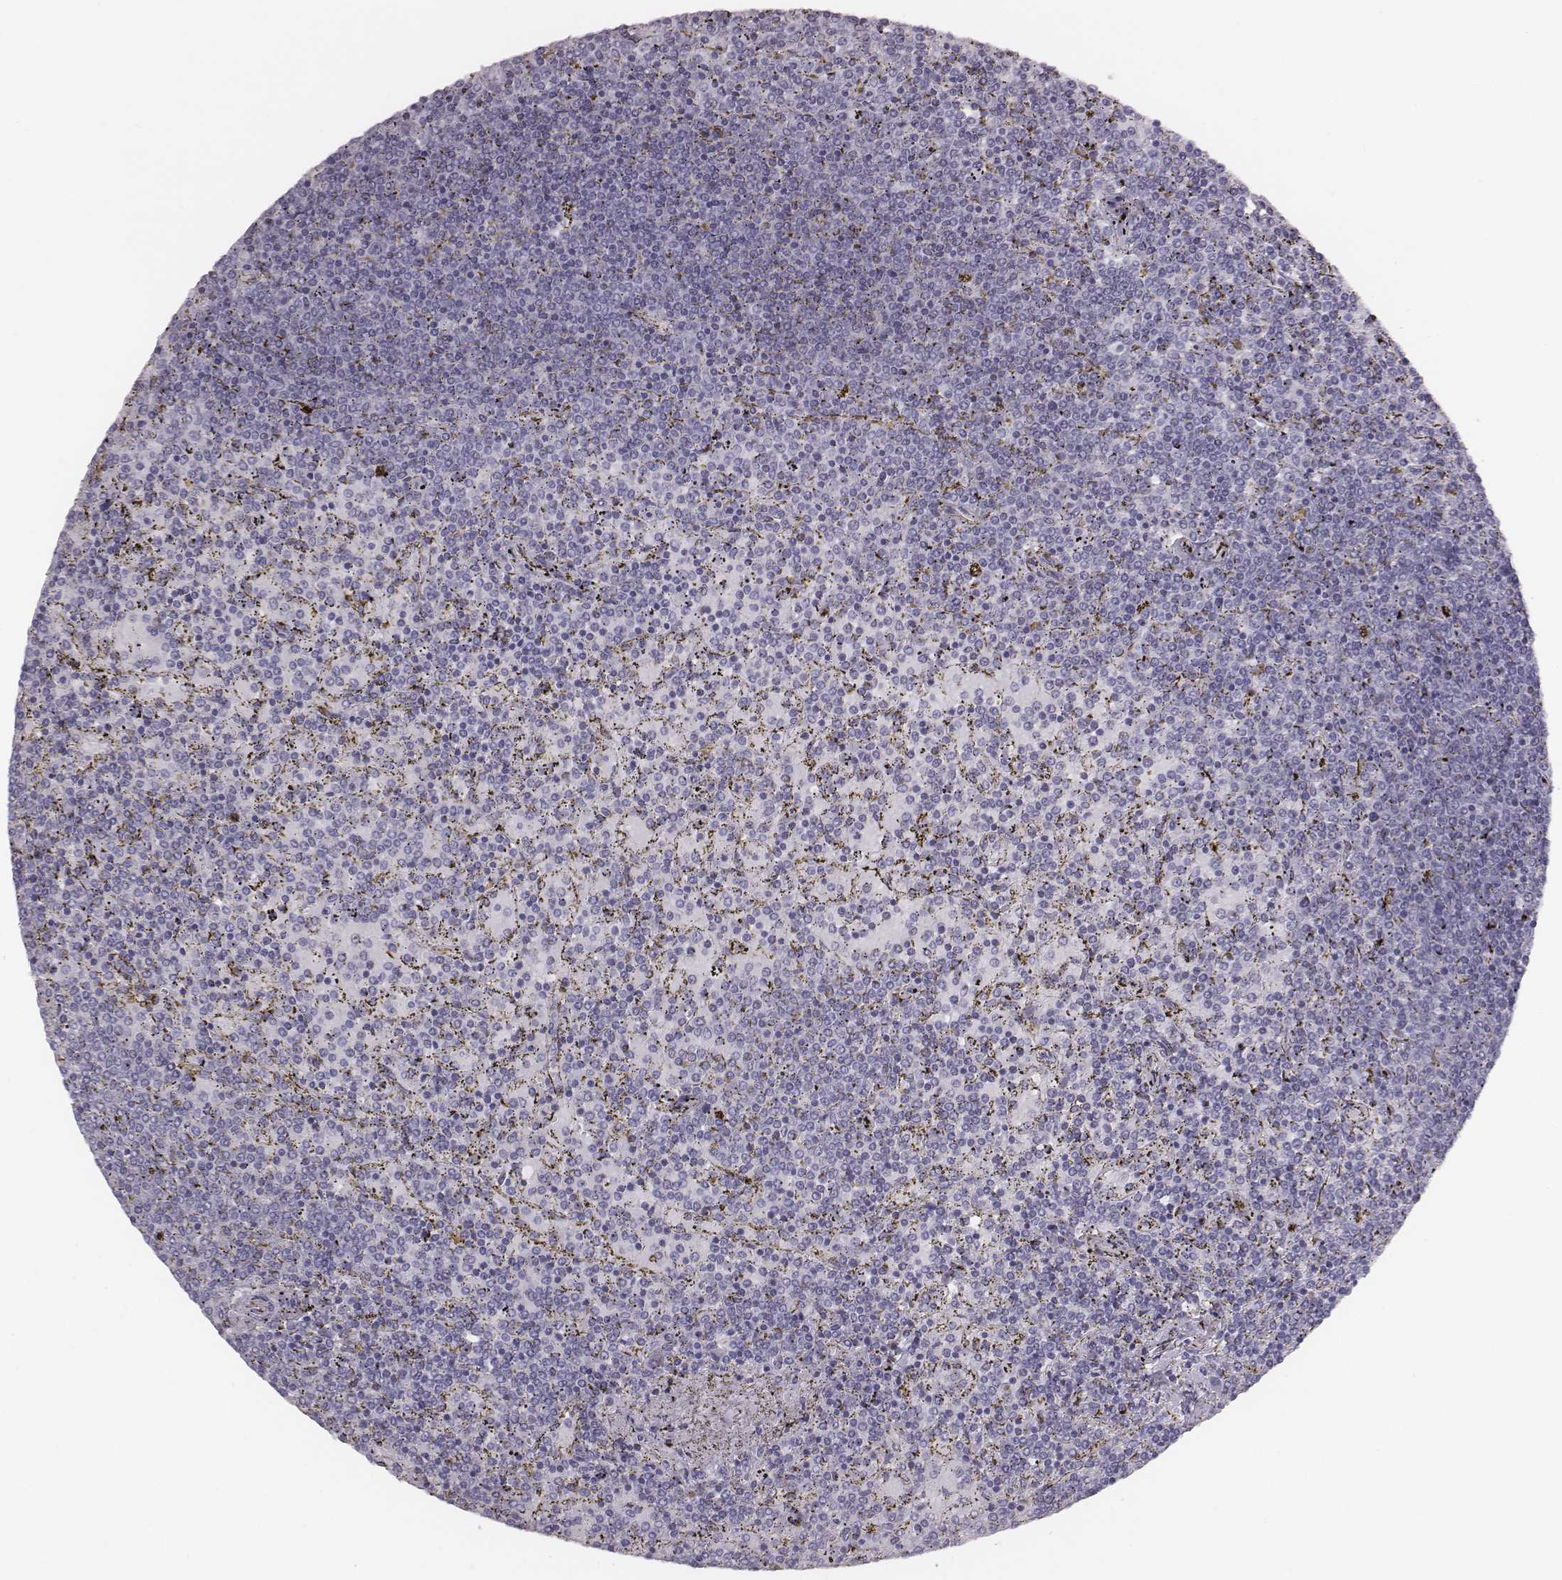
{"staining": {"intensity": "negative", "quantity": "none", "location": "none"}, "tissue": "lymphoma", "cell_type": "Tumor cells", "image_type": "cancer", "snomed": [{"axis": "morphology", "description": "Malignant lymphoma, non-Hodgkin's type, Low grade"}, {"axis": "topography", "description": "Spleen"}], "caption": "Low-grade malignant lymphoma, non-Hodgkin's type was stained to show a protein in brown. There is no significant staining in tumor cells.", "gene": "CACNG4", "patient": {"sex": "female", "age": 77}}